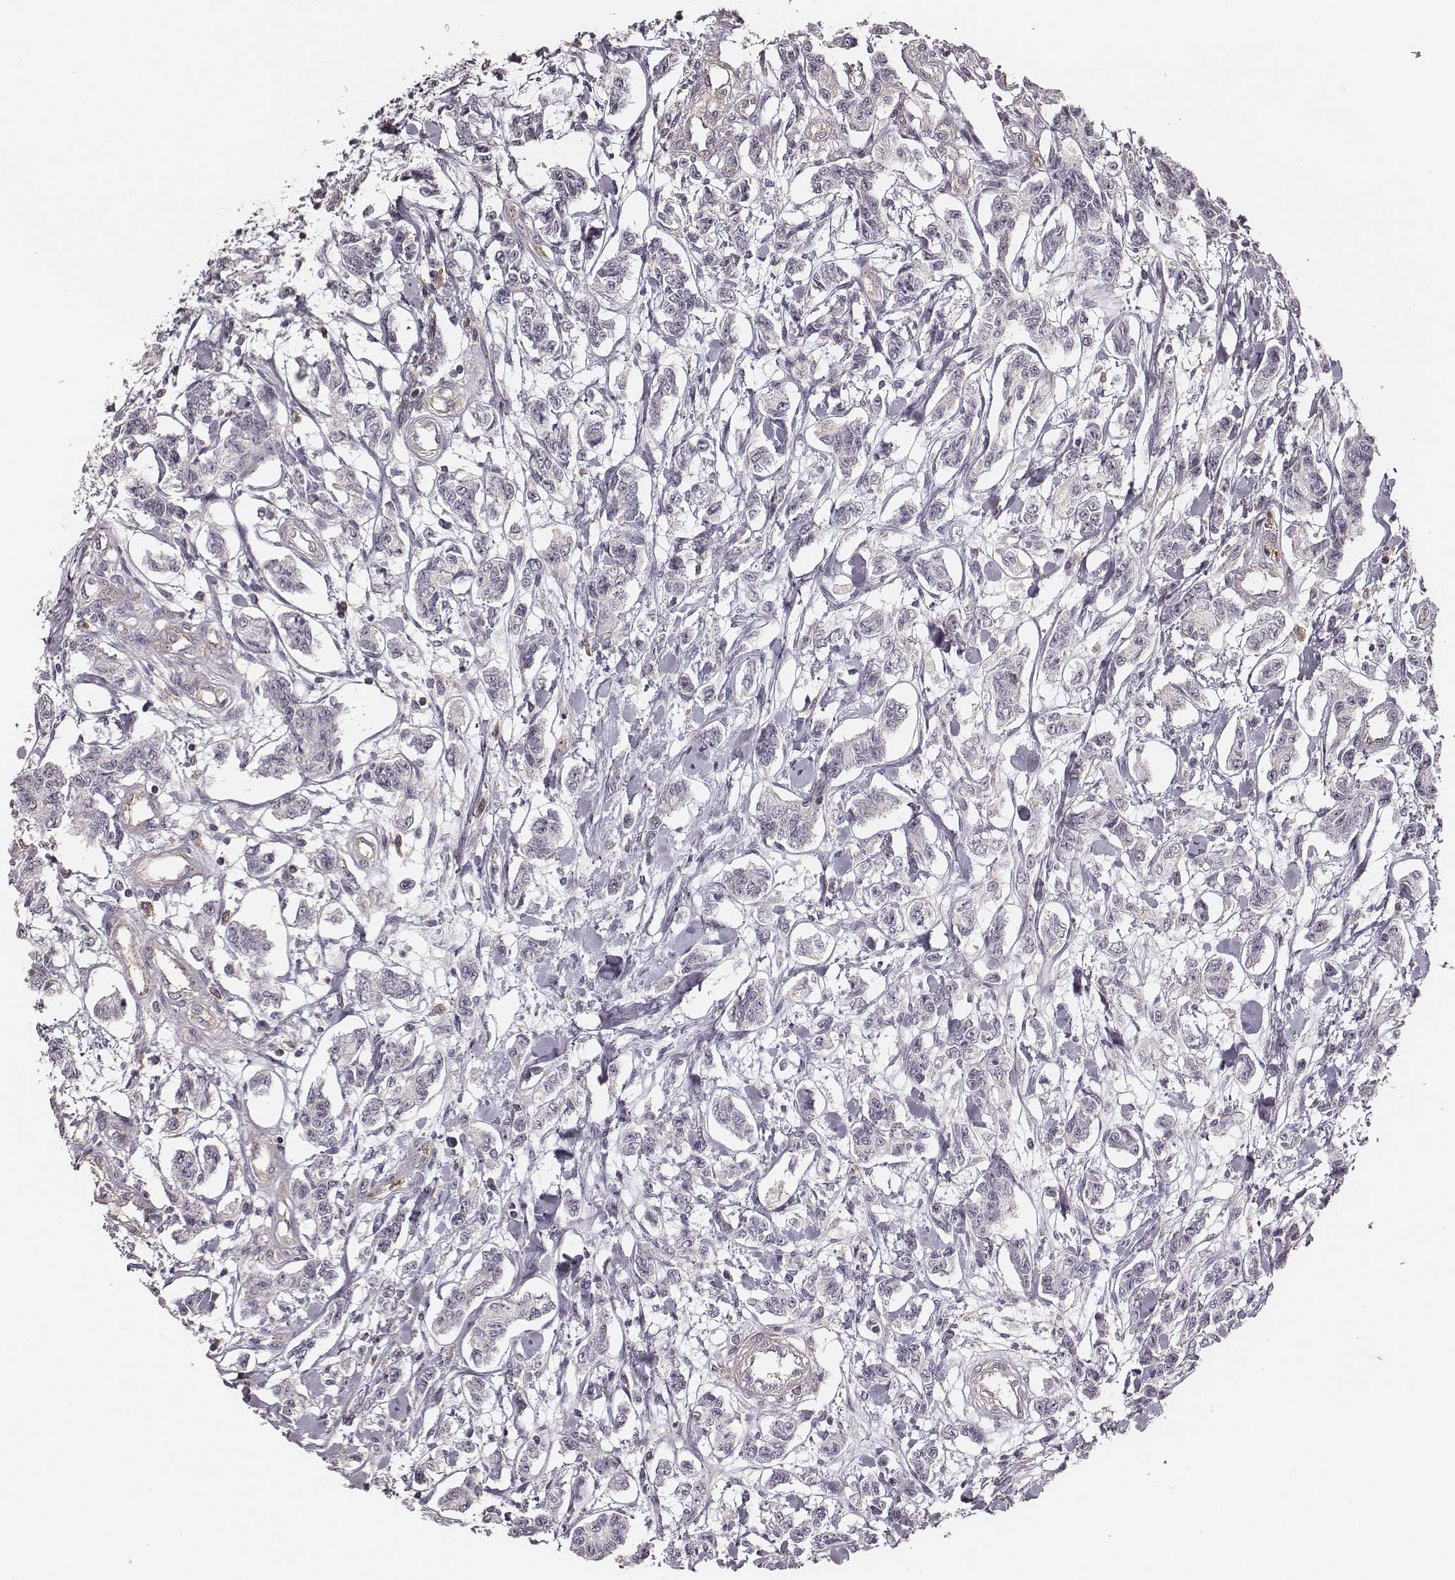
{"staining": {"intensity": "negative", "quantity": "none", "location": "none"}, "tissue": "carcinoid", "cell_type": "Tumor cells", "image_type": "cancer", "snomed": [{"axis": "morphology", "description": "Carcinoid, malignant, NOS"}, {"axis": "topography", "description": "Kidney"}], "caption": "Protein analysis of carcinoid shows no significant expression in tumor cells. (Stains: DAB (3,3'-diaminobenzidine) immunohistochemistry with hematoxylin counter stain, Microscopy: brightfield microscopy at high magnification).", "gene": "ZYX", "patient": {"sex": "female", "age": 41}}